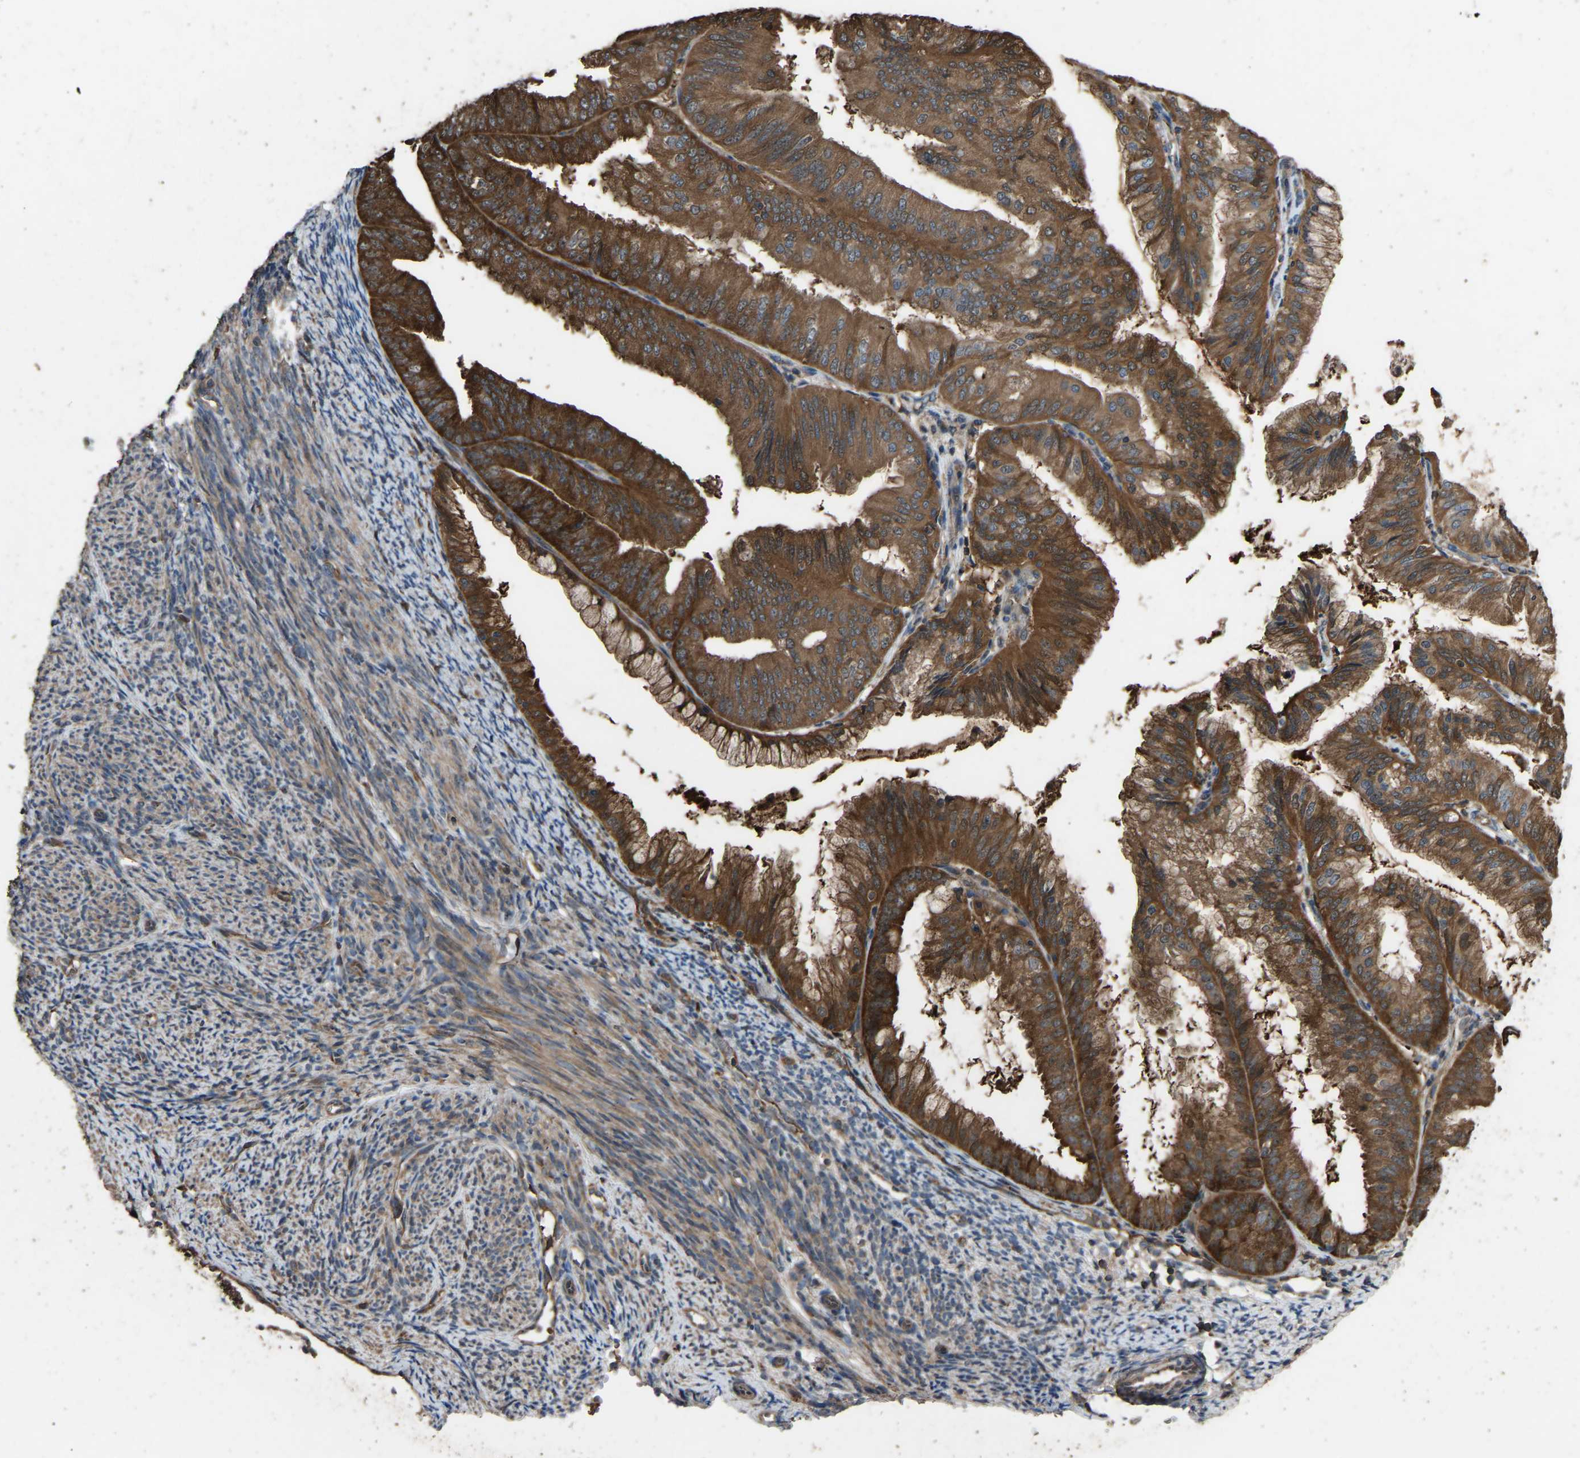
{"staining": {"intensity": "moderate", "quantity": ">75%", "location": "cytoplasmic/membranous"}, "tissue": "endometrial cancer", "cell_type": "Tumor cells", "image_type": "cancer", "snomed": [{"axis": "morphology", "description": "Adenocarcinoma, NOS"}, {"axis": "topography", "description": "Endometrium"}], "caption": "Immunohistochemistry of human adenocarcinoma (endometrial) reveals medium levels of moderate cytoplasmic/membranous positivity in about >75% of tumor cells.", "gene": "FHIT", "patient": {"sex": "female", "age": 63}}